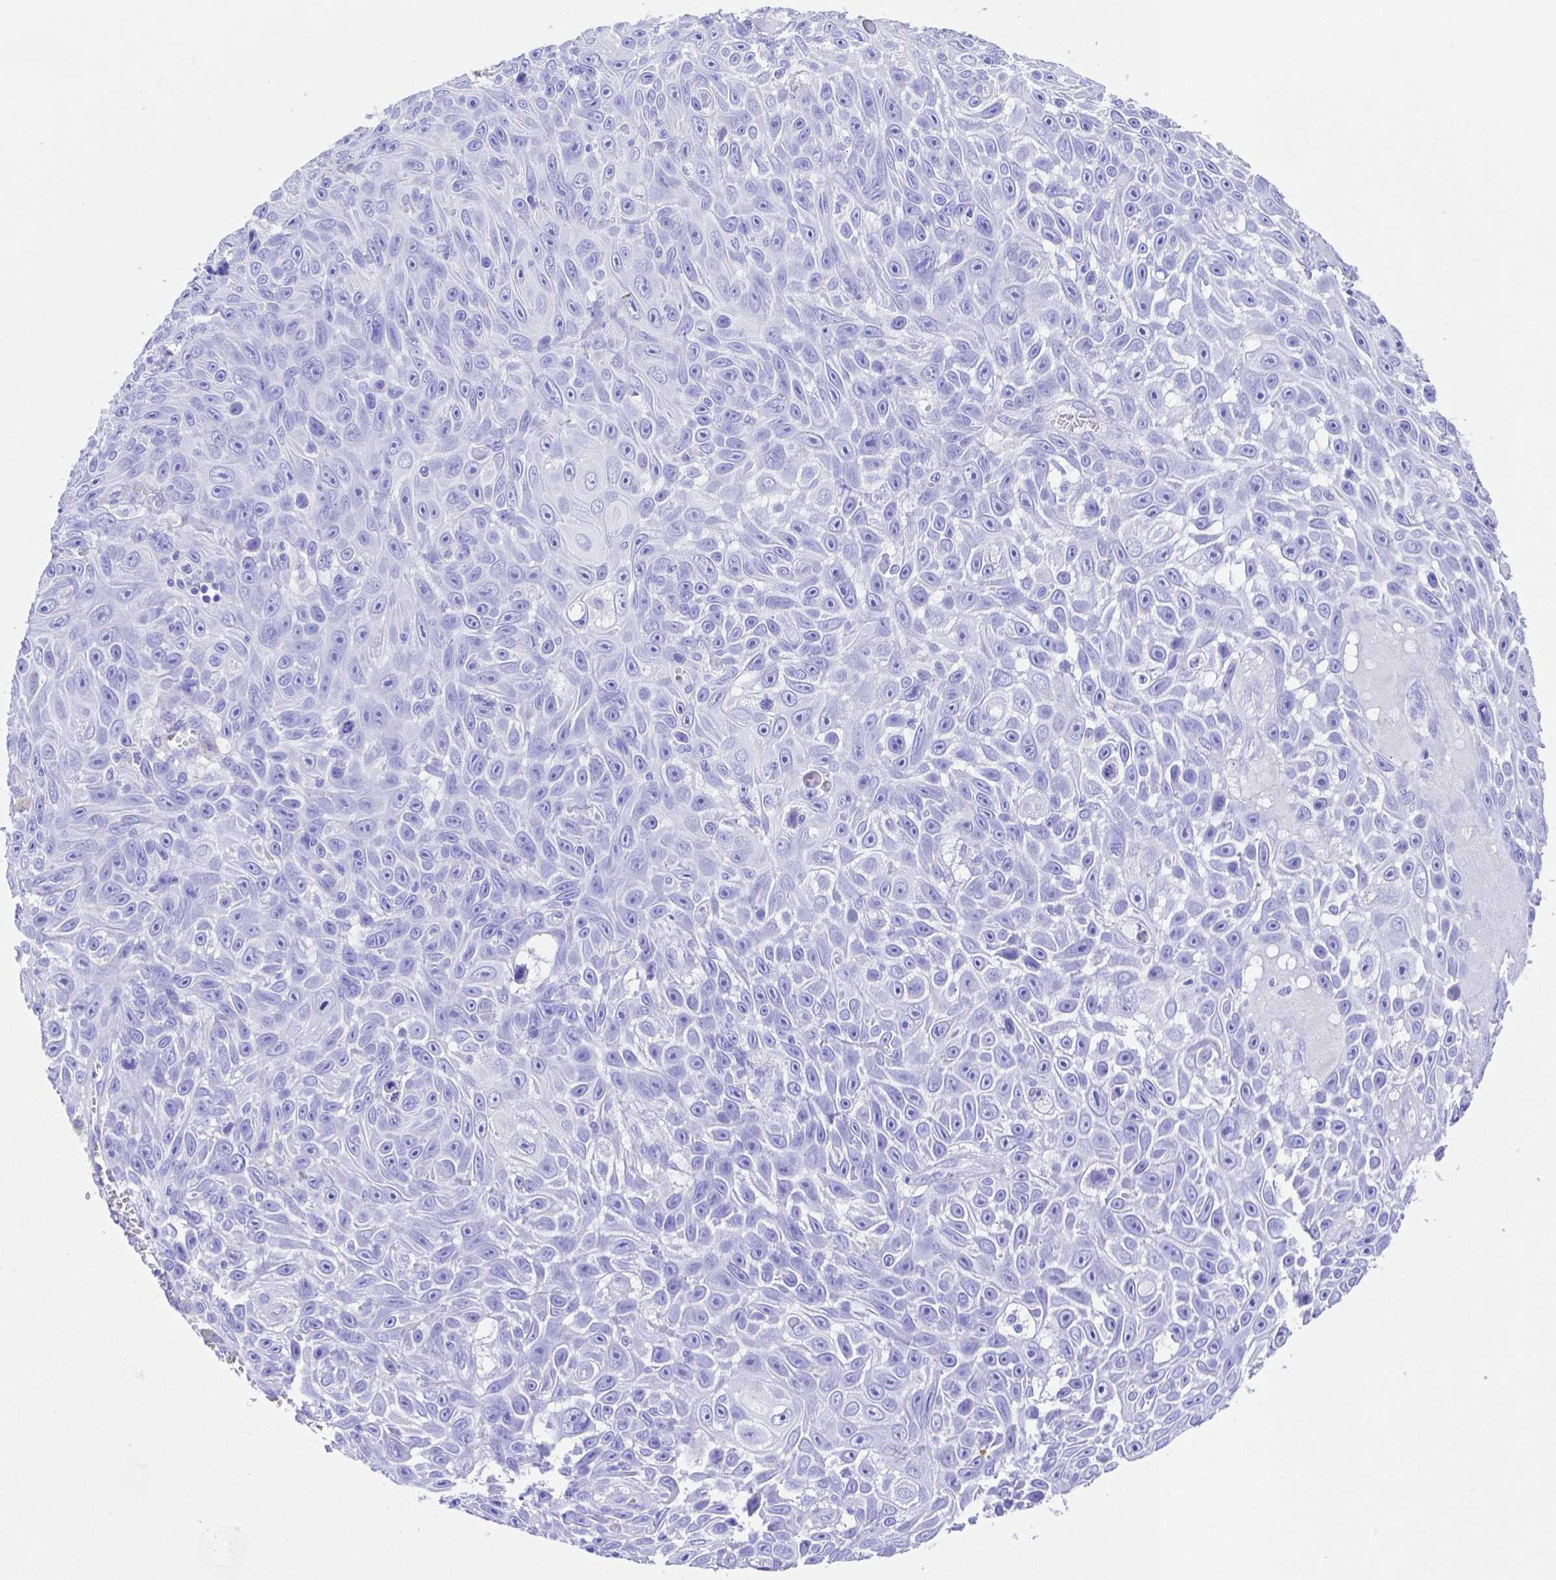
{"staining": {"intensity": "negative", "quantity": "none", "location": "none"}, "tissue": "skin cancer", "cell_type": "Tumor cells", "image_type": "cancer", "snomed": [{"axis": "morphology", "description": "Squamous cell carcinoma, NOS"}, {"axis": "topography", "description": "Skin"}], "caption": "Tumor cells are negative for protein expression in human skin cancer.", "gene": "SMR3A", "patient": {"sex": "male", "age": 82}}